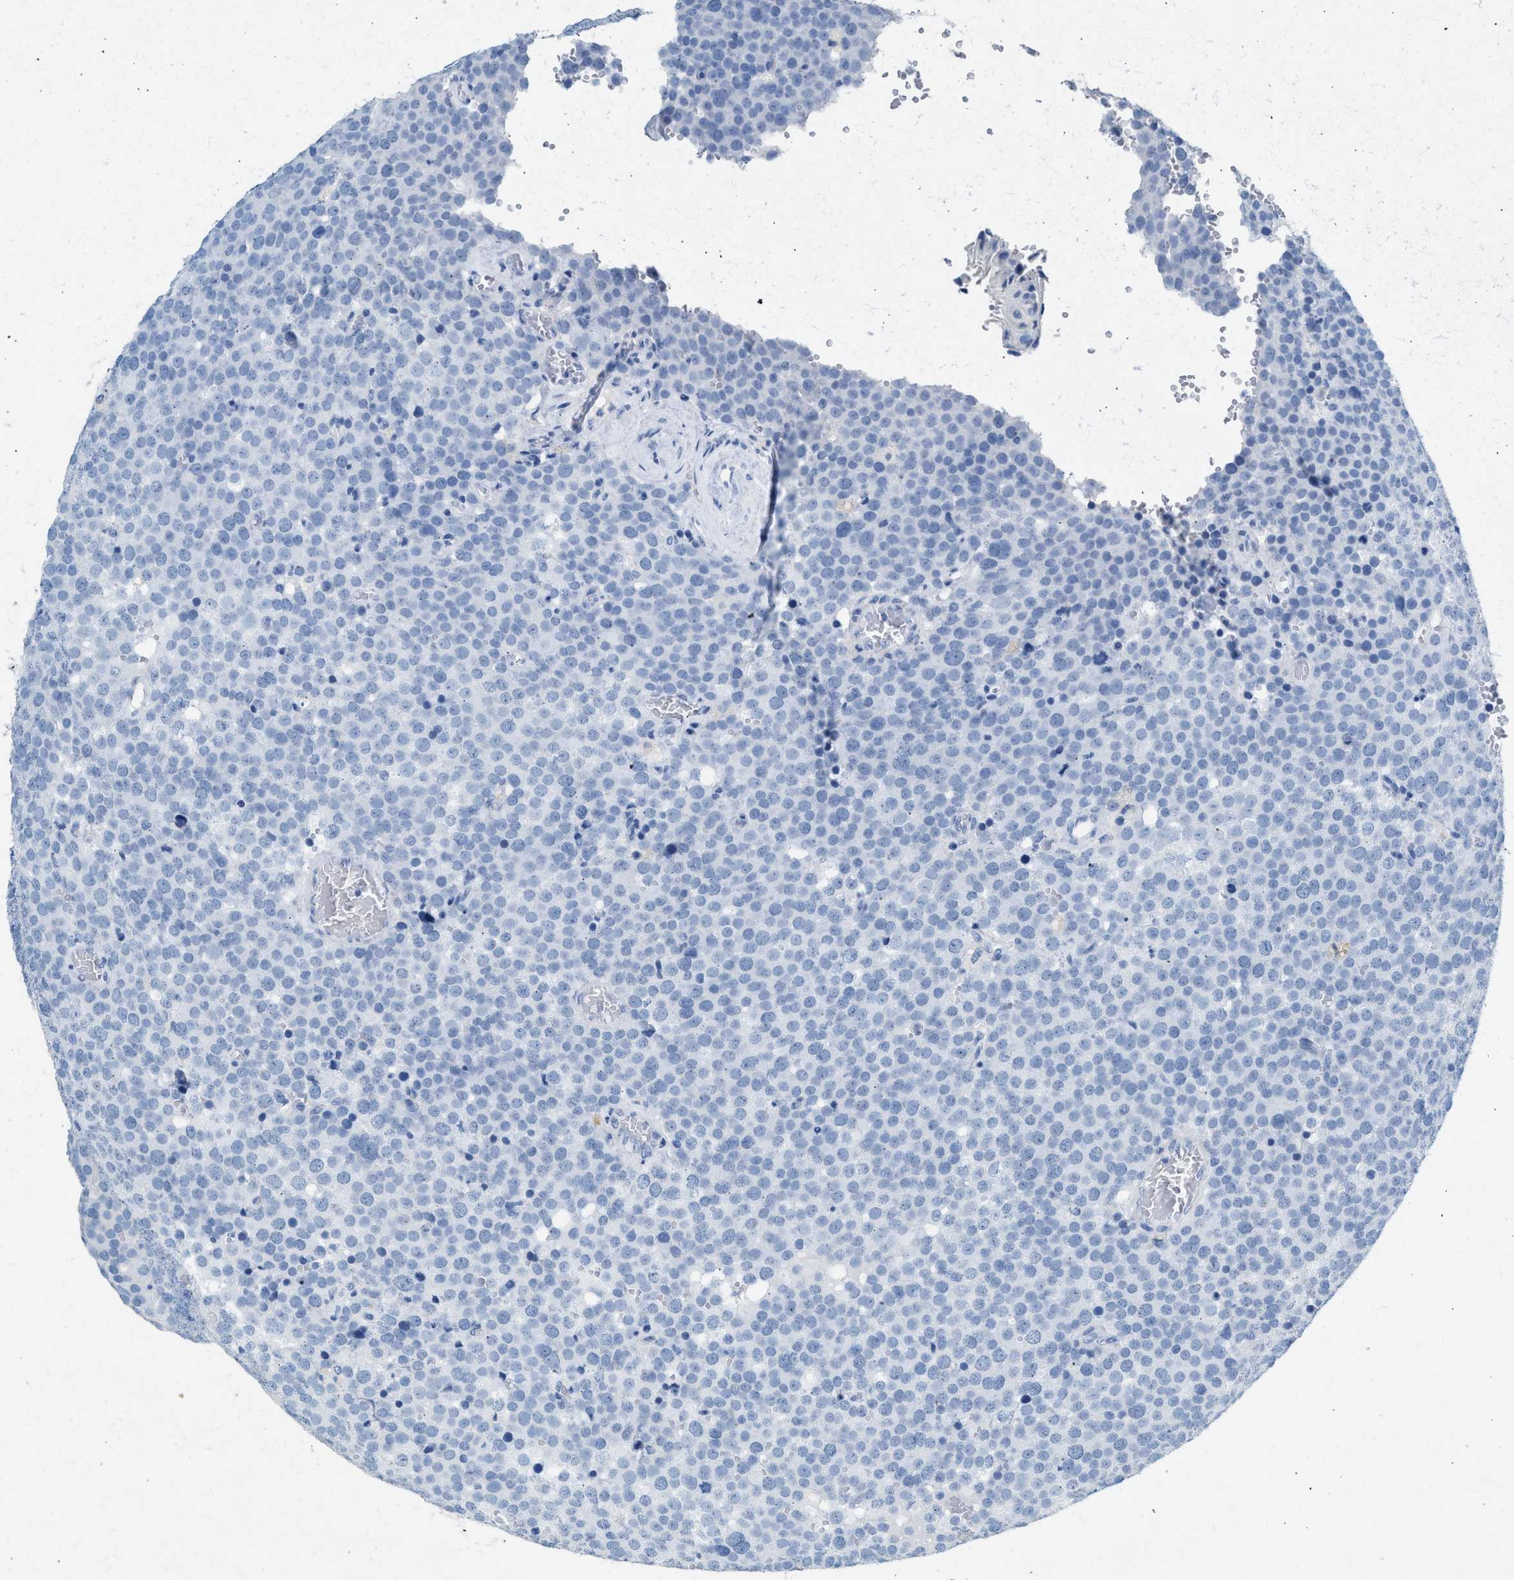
{"staining": {"intensity": "negative", "quantity": "none", "location": "none"}, "tissue": "testis cancer", "cell_type": "Tumor cells", "image_type": "cancer", "snomed": [{"axis": "morphology", "description": "Normal tissue, NOS"}, {"axis": "morphology", "description": "Seminoma, NOS"}, {"axis": "topography", "description": "Testis"}], "caption": "High power microscopy micrograph of an IHC image of testis cancer (seminoma), revealing no significant positivity in tumor cells. (Stains: DAB (3,3'-diaminobenzidine) immunohistochemistry (IHC) with hematoxylin counter stain, Microscopy: brightfield microscopy at high magnification).", "gene": "HHATL", "patient": {"sex": "male", "age": 71}}